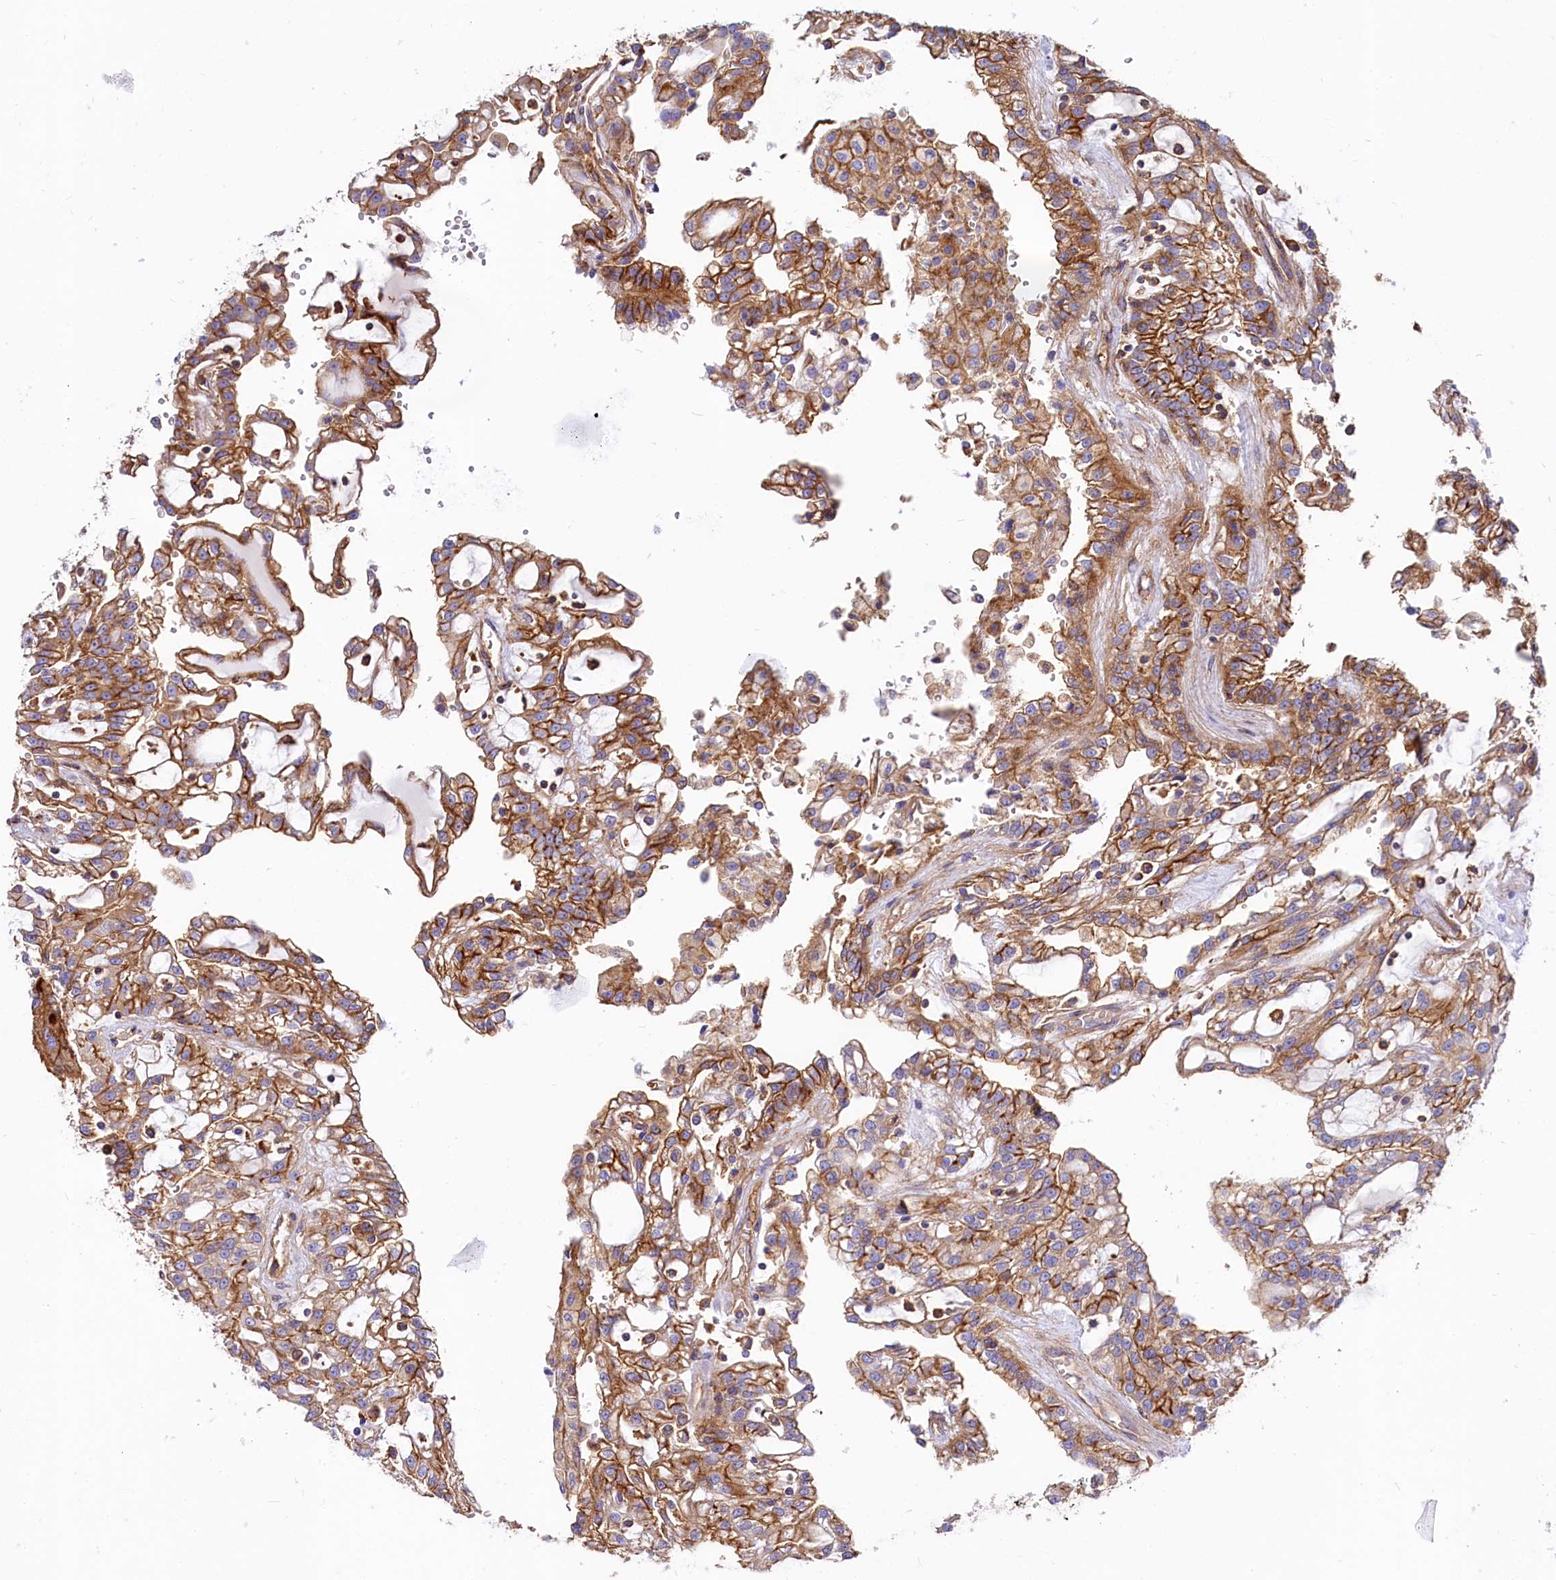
{"staining": {"intensity": "moderate", "quantity": ">75%", "location": "cytoplasmic/membranous"}, "tissue": "renal cancer", "cell_type": "Tumor cells", "image_type": "cancer", "snomed": [{"axis": "morphology", "description": "Adenocarcinoma, NOS"}, {"axis": "topography", "description": "Kidney"}], "caption": "This image displays immunohistochemistry staining of human adenocarcinoma (renal), with medium moderate cytoplasmic/membranous positivity in approximately >75% of tumor cells.", "gene": "ANO6", "patient": {"sex": "male", "age": 63}}